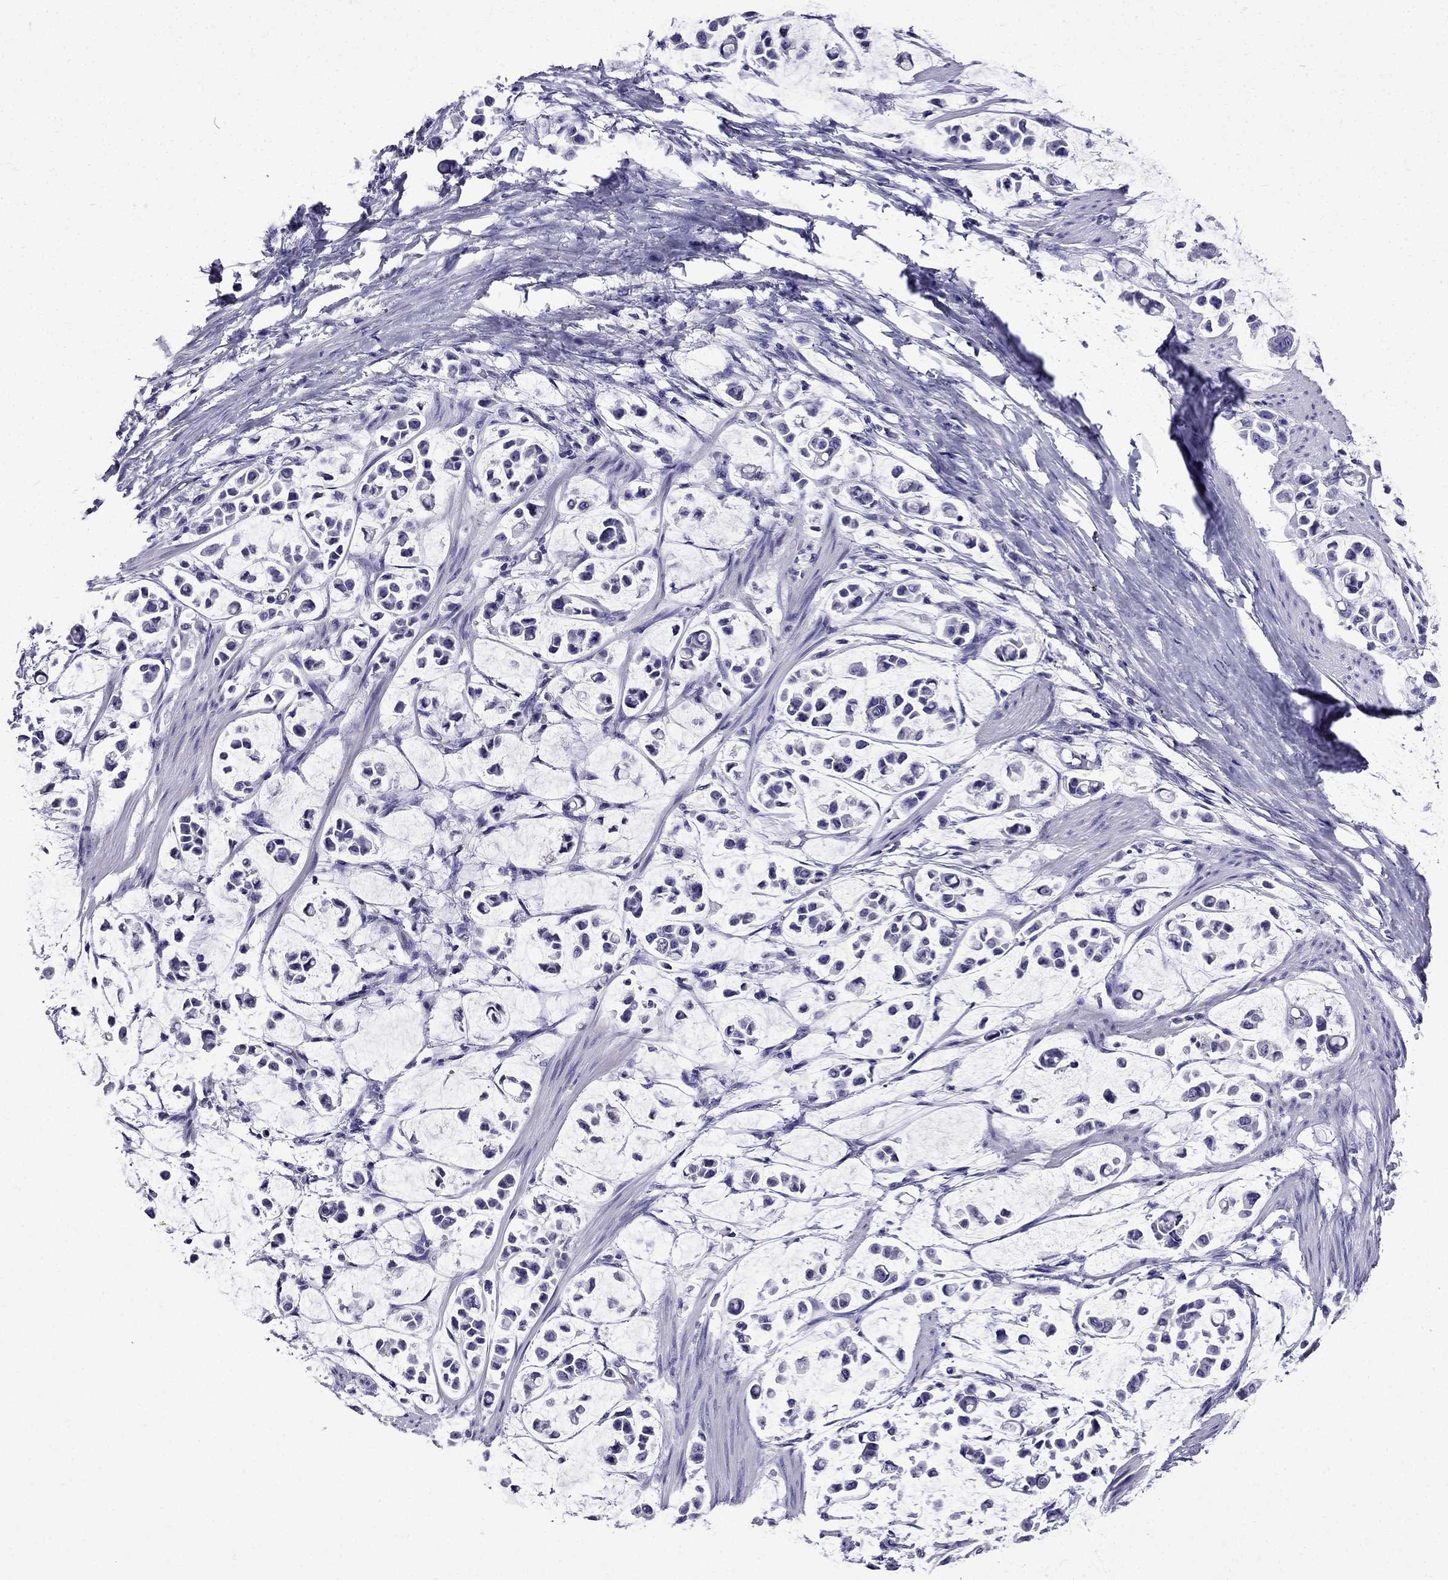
{"staining": {"intensity": "negative", "quantity": "none", "location": "none"}, "tissue": "stomach cancer", "cell_type": "Tumor cells", "image_type": "cancer", "snomed": [{"axis": "morphology", "description": "Adenocarcinoma, NOS"}, {"axis": "topography", "description": "Stomach"}], "caption": "Protein analysis of stomach cancer exhibits no significant staining in tumor cells.", "gene": "ERC2", "patient": {"sex": "male", "age": 82}}